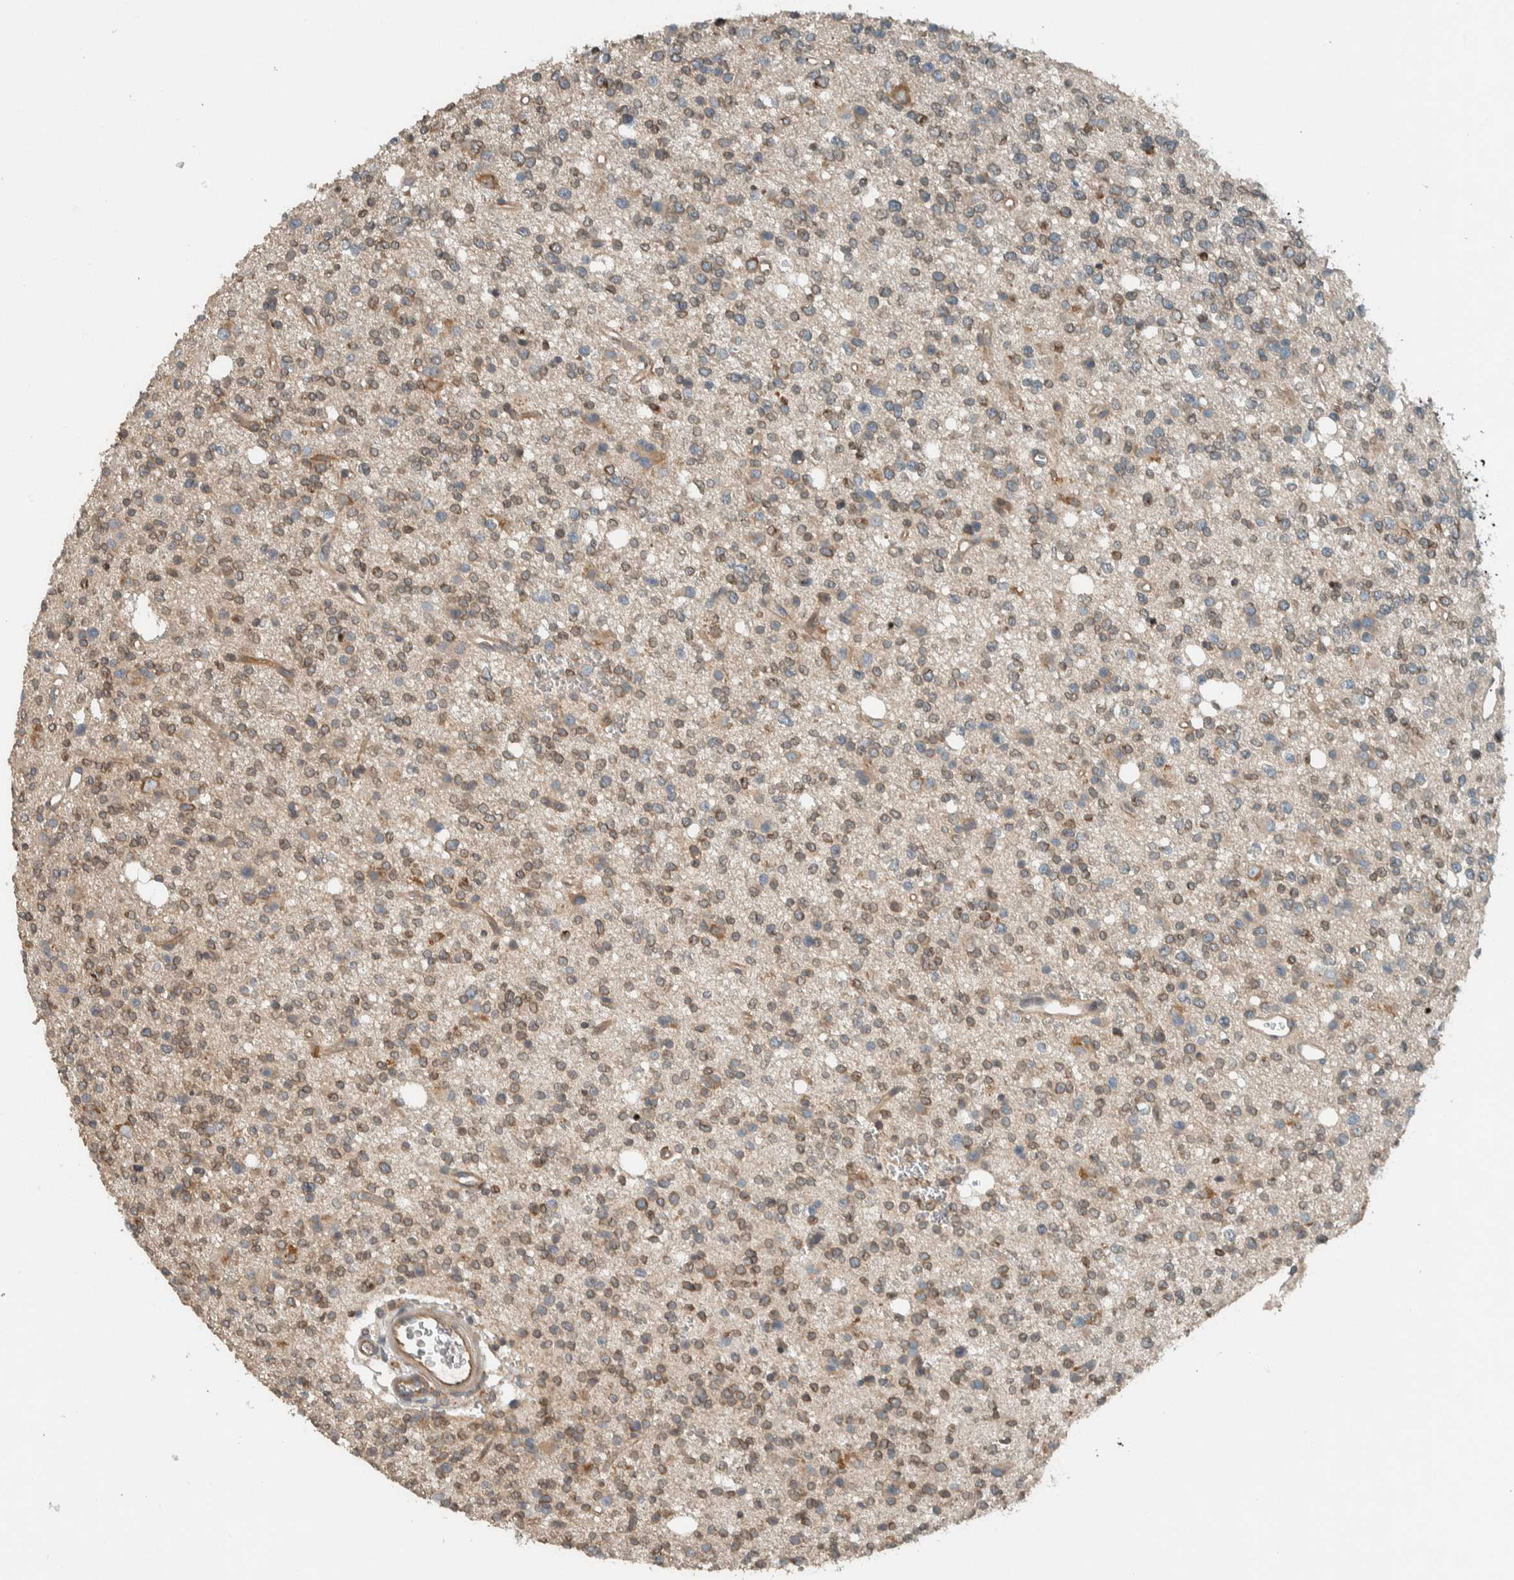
{"staining": {"intensity": "moderate", "quantity": "25%-75%", "location": "cytoplasmic/membranous"}, "tissue": "glioma", "cell_type": "Tumor cells", "image_type": "cancer", "snomed": [{"axis": "morphology", "description": "Glioma, malignant, High grade"}, {"axis": "topography", "description": "Brain"}], "caption": "IHC histopathology image of glioma stained for a protein (brown), which displays medium levels of moderate cytoplasmic/membranous staining in approximately 25%-75% of tumor cells.", "gene": "SEL1L", "patient": {"sex": "female", "age": 62}}